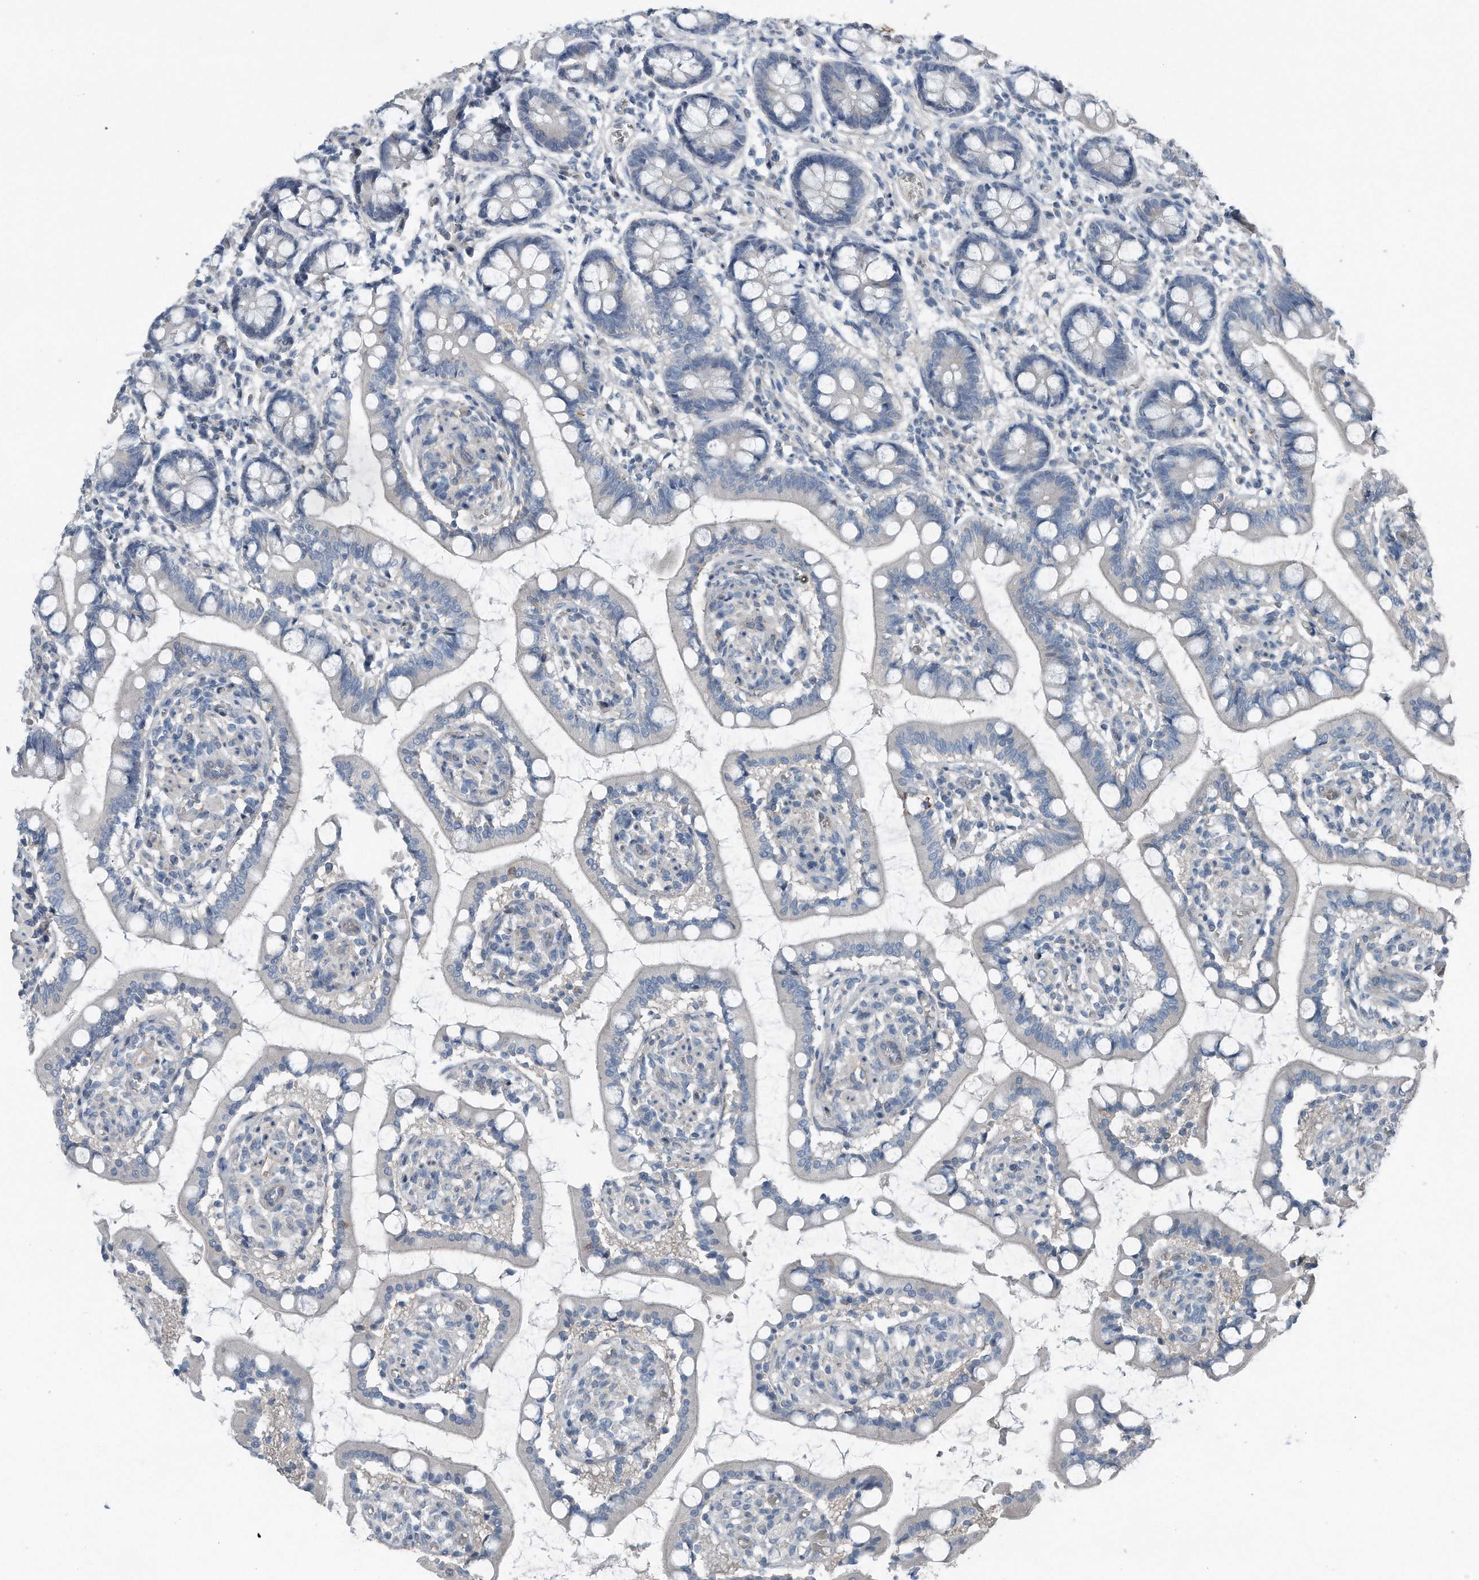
{"staining": {"intensity": "negative", "quantity": "none", "location": "none"}, "tissue": "small intestine", "cell_type": "Glandular cells", "image_type": "normal", "snomed": [{"axis": "morphology", "description": "Normal tissue, NOS"}, {"axis": "topography", "description": "Small intestine"}], "caption": "Histopathology image shows no protein expression in glandular cells of normal small intestine.", "gene": "YRDC", "patient": {"sex": "male", "age": 52}}